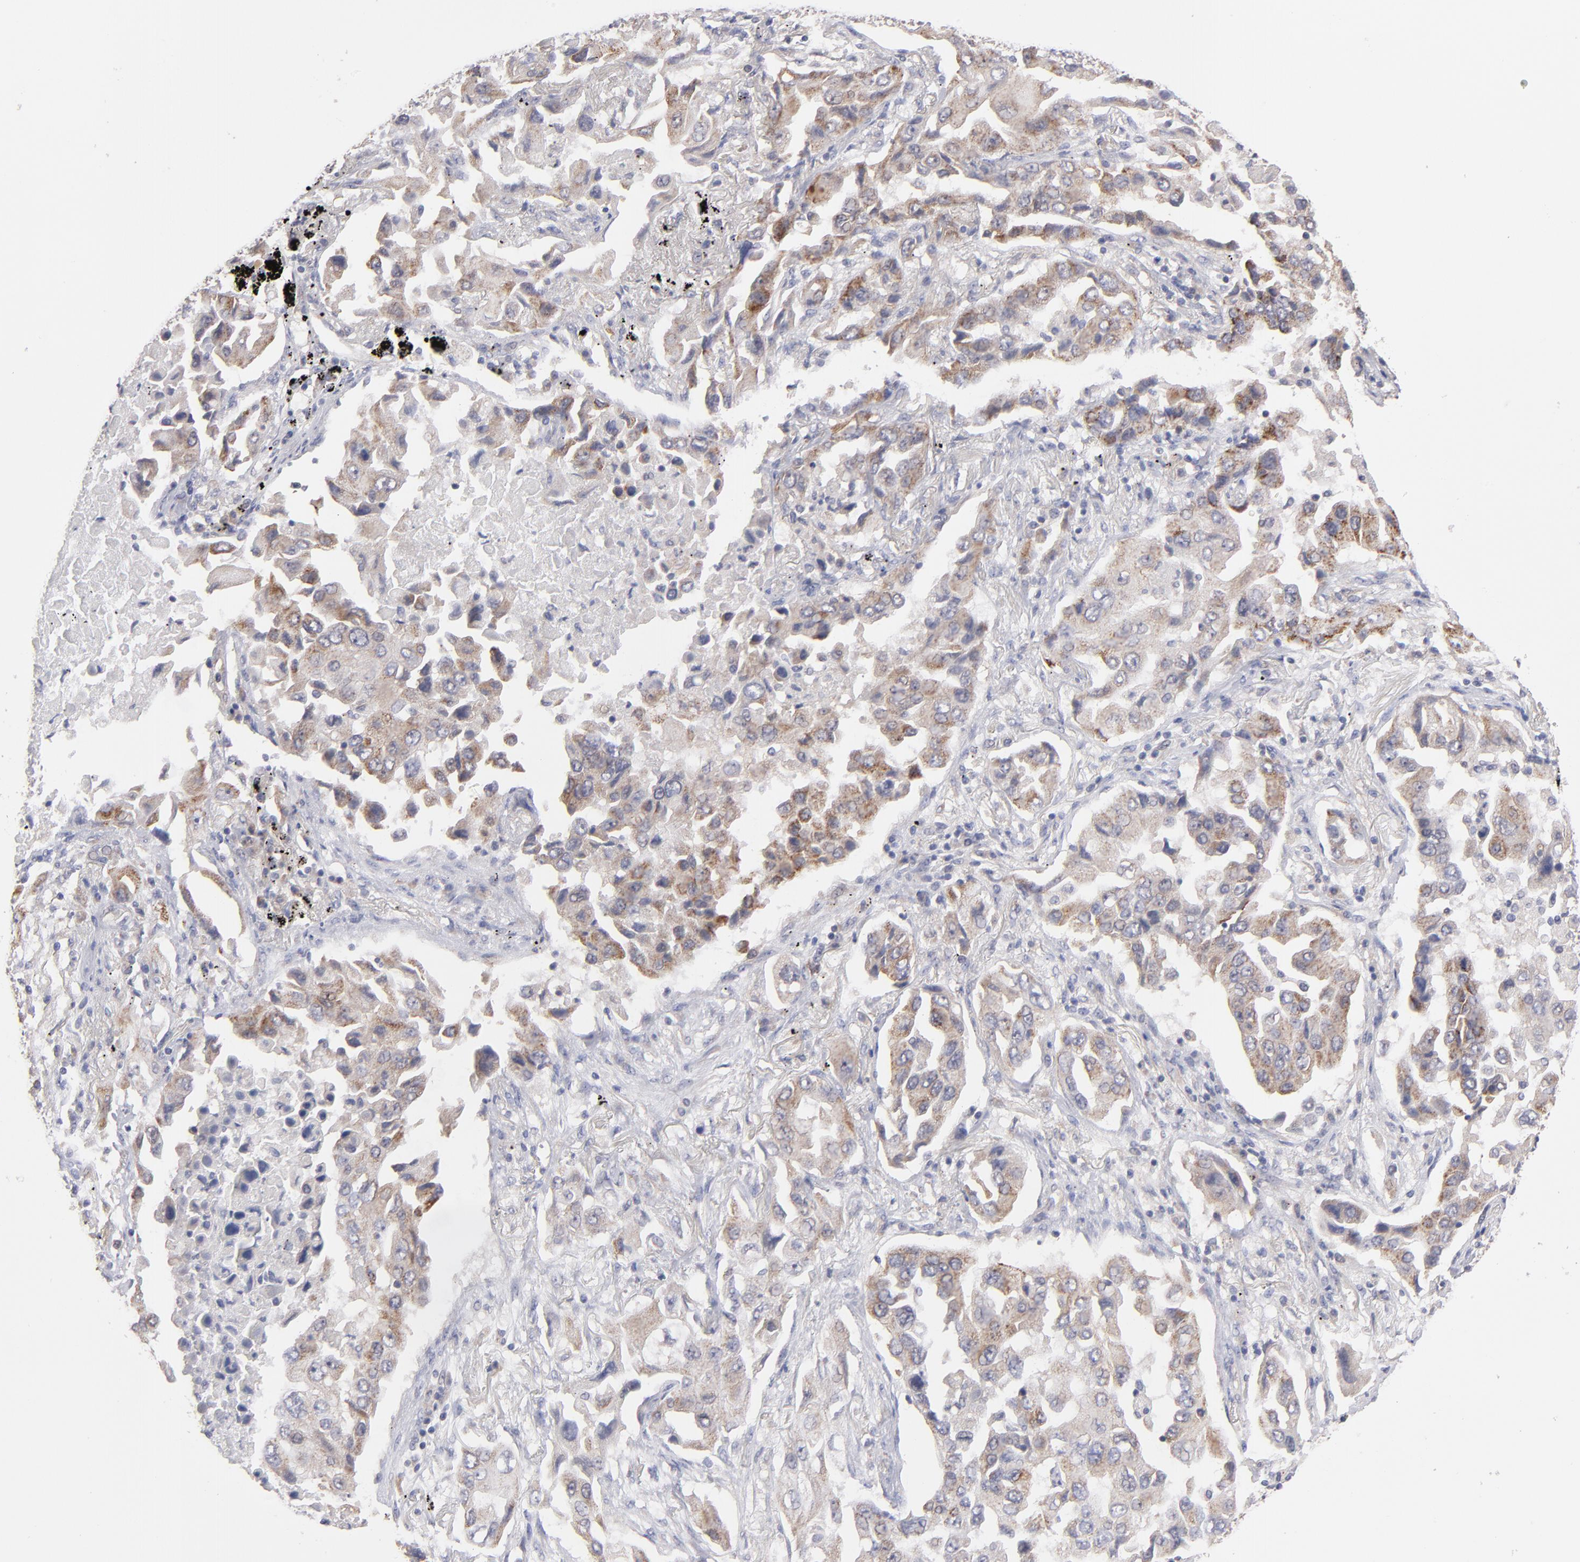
{"staining": {"intensity": "moderate", "quantity": ">75%", "location": "cytoplasmic/membranous"}, "tissue": "lung cancer", "cell_type": "Tumor cells", "image_type": "cancer", "snomed": [{"axis": "morphology", "description": "Adenocarcinoma, NOS"}, {"axis": "topography", "description": "Lung"}], "caption": "Immunohistochemical staining of adenocarcinoma (lung) shows medium levels of moderate cytoplasmic/membranous protein positivity in approximately >75% of tumor cells. (DAB (3,3'-diaminobenzidine) IHC with brightfield microscopy, high magnification).", "gene": "HCCS", "patient": {"sex": "female", "age": 65}}